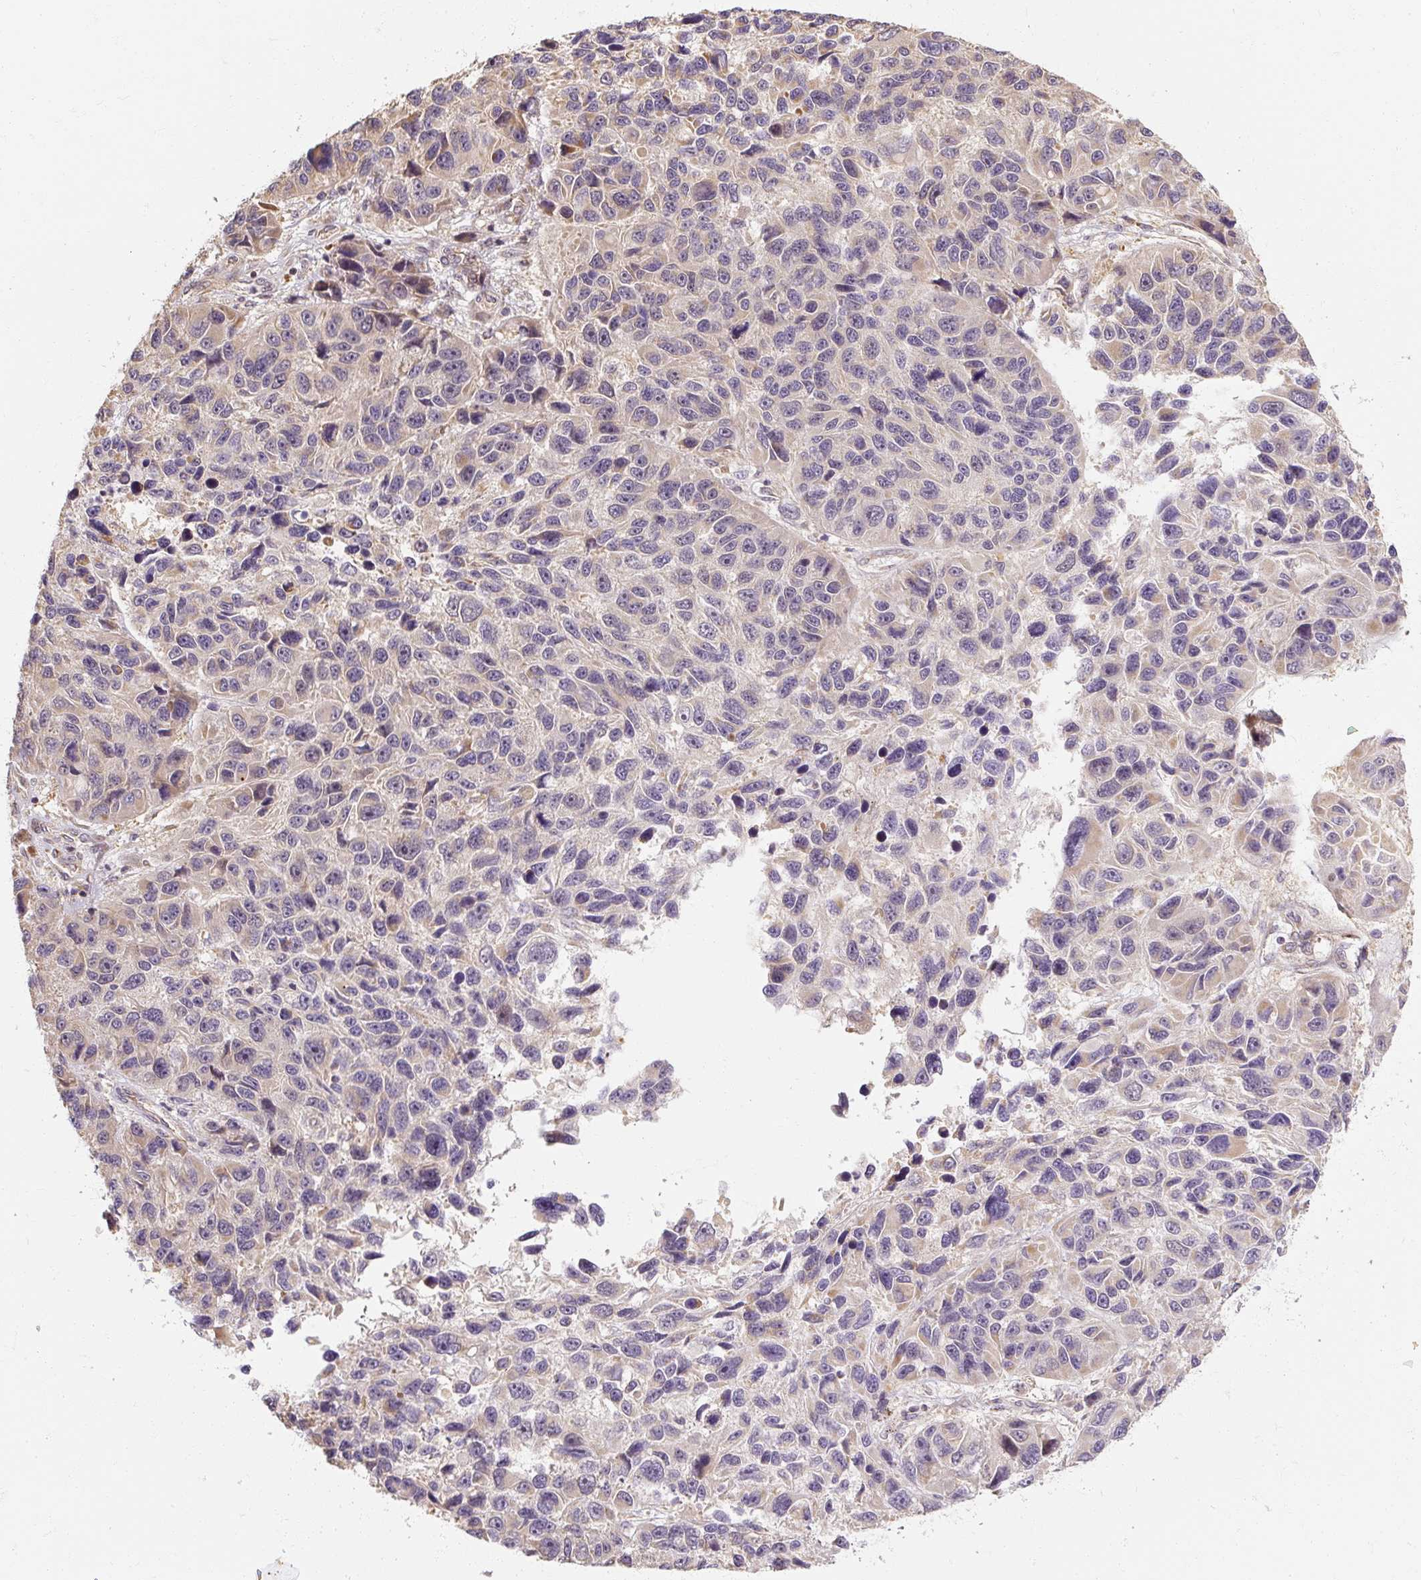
{"staining": {"intensity": "negative", "quantity": "none", "location": "none"}, "tissue": "melanoma", "cell_type": "Tumor cells", "image_type": "cancer", "snomed": [{"axis": "morphology", "description": "Malignant melanoma, NOS"}, {"axis": "topography", "description": "Skin"}], "caption": "Immunohistochemistry of melanoma exhibits no positivity in tumor cells.", "gene": "RB1CC1", "patient": {"sex": "male", "age": 53}}